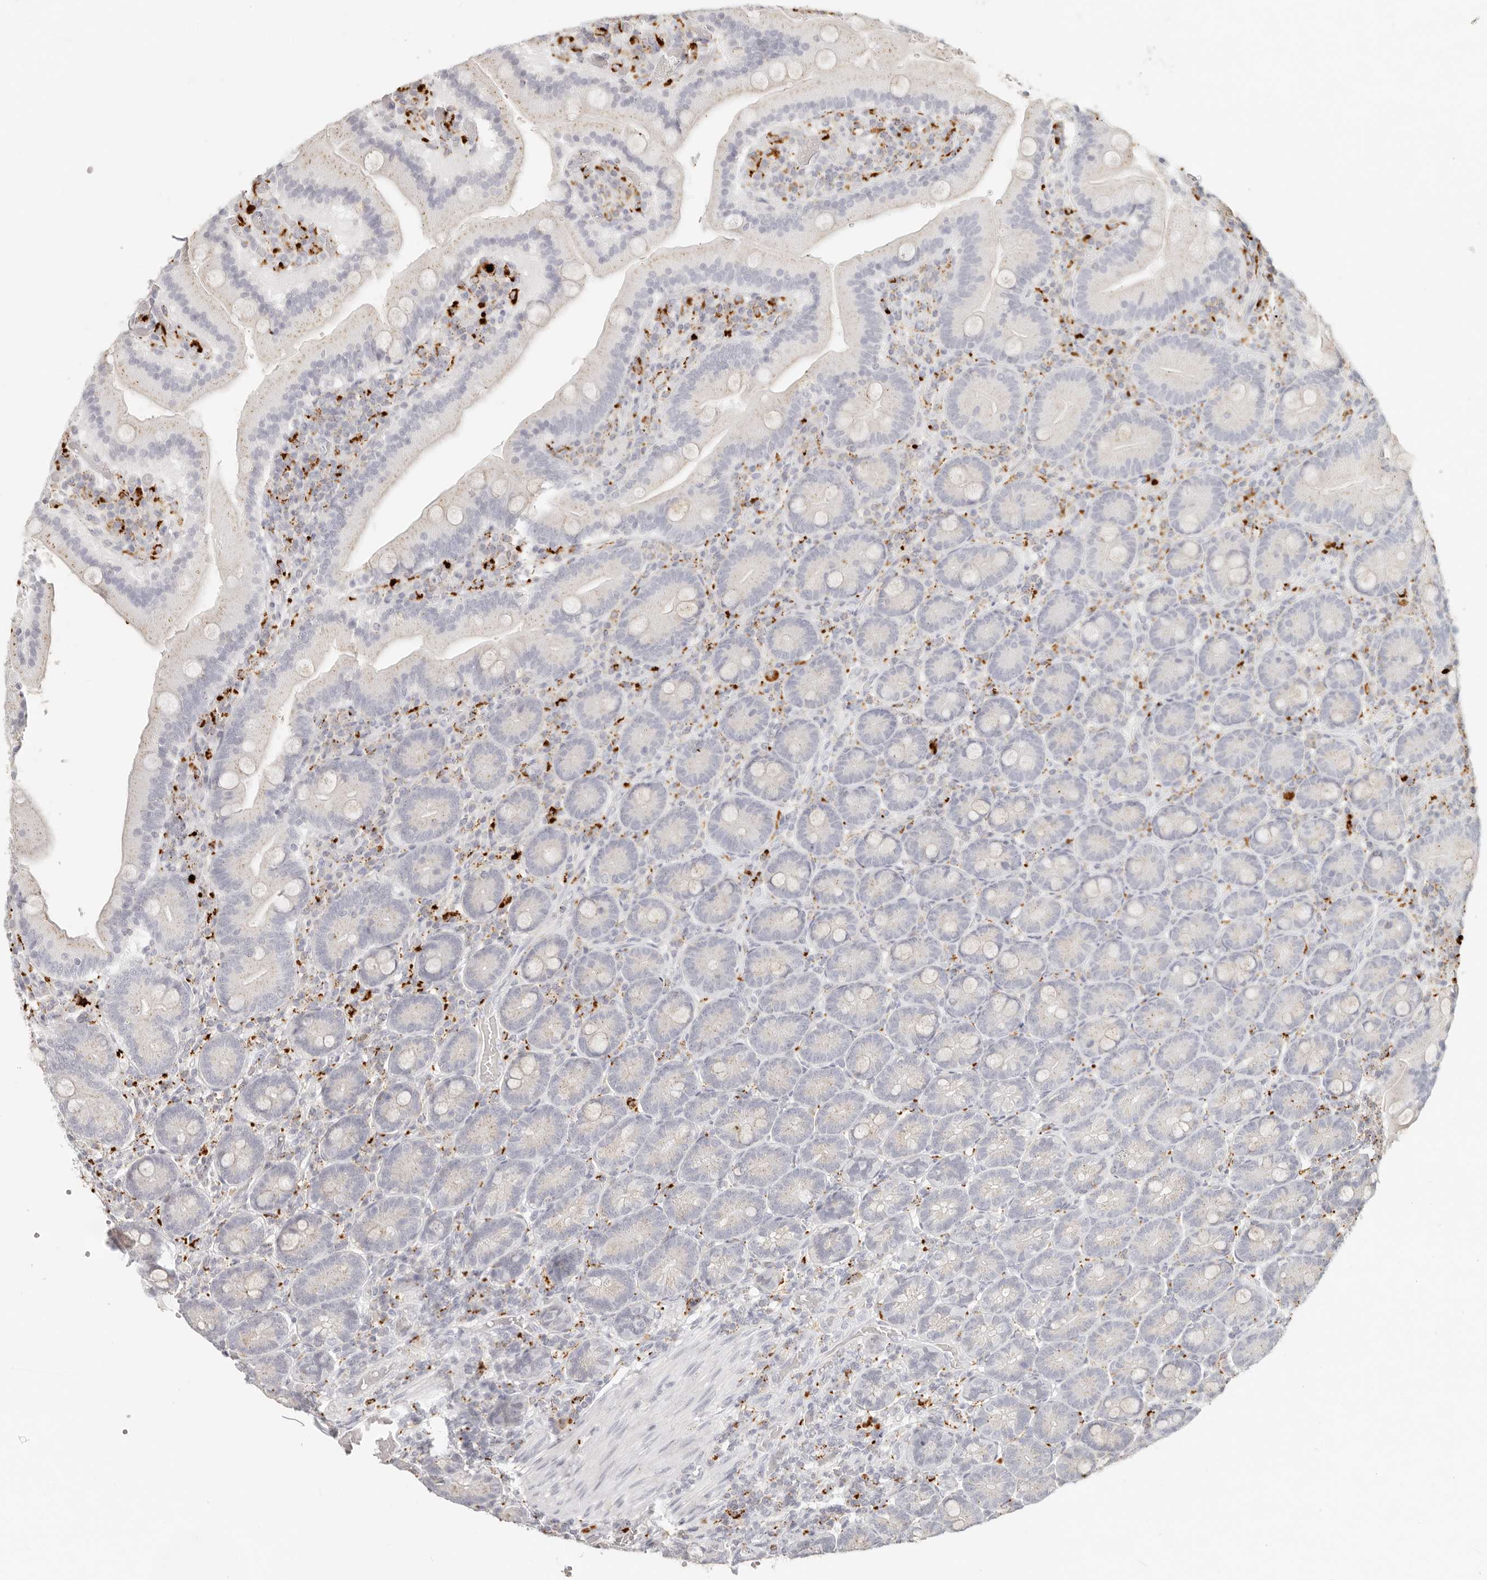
{"staining": {"intensity": "negative", "quantity": "none", "location": "none"}, "tissue": "duodenum", "cell_type": "Glandular cells", "image_type": "normal", "snomed": [{"axis": "morphology", "description": "Normal tissue, NOS"}, {"axis": "topography", "description": "Duodenum"}], "caption": "The image reveals no significant positivity in glandular cells of duodenum. Nuclei are stained in blue.", "gene": "RNASET2", "patient": {"sex": "female", "age": 62}}